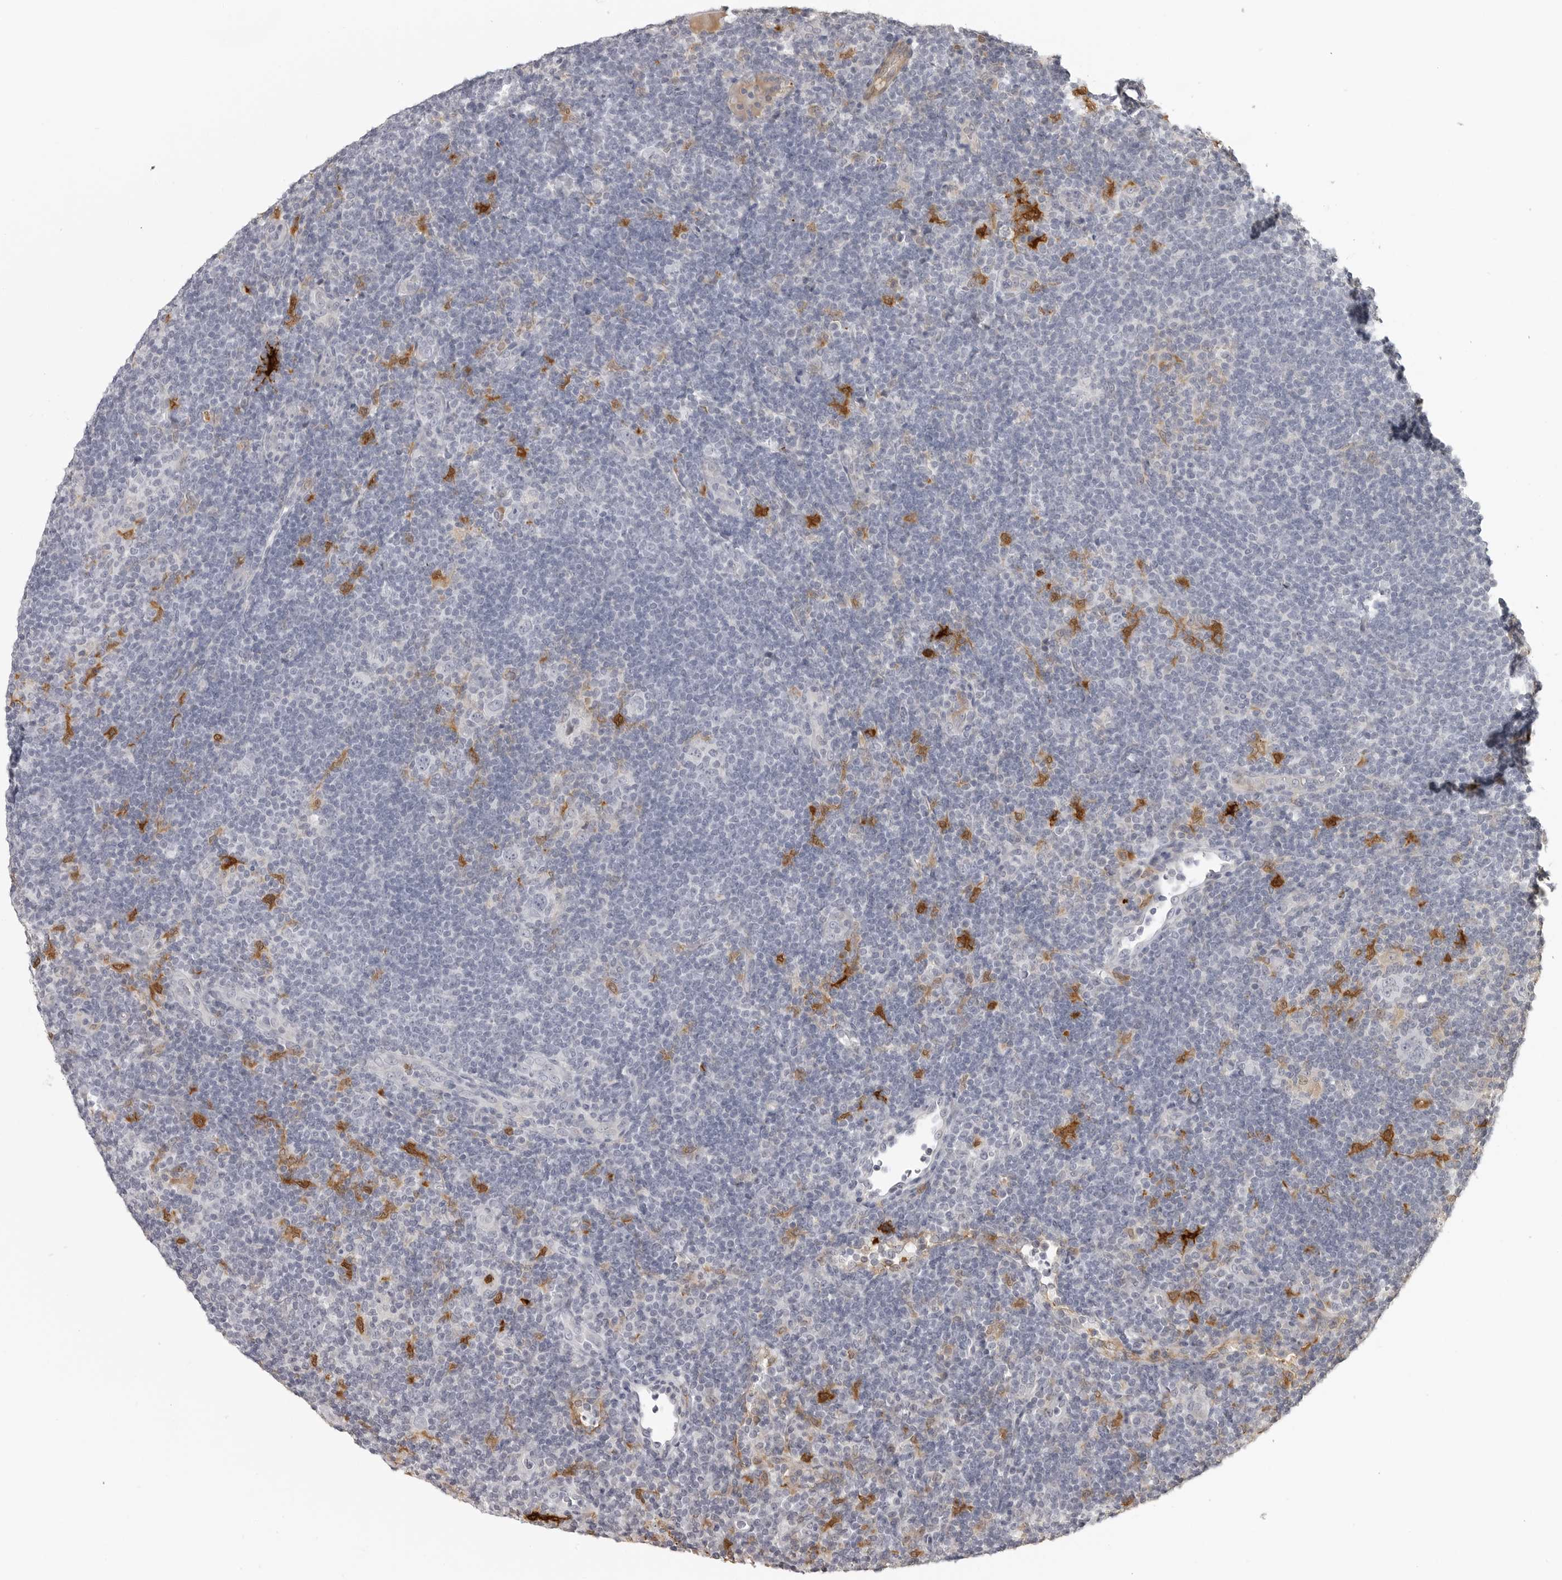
{"staining": {"intensity": "negative", "quantity": "none", "location": "none"}, "tissue": "lymphoma", "cell_type": "Tumor cells", "image_type": "cancer", "snomed": [{"axis": "morphology", "description": "Hodgkin's disease, NOS"}, {"axis": "topography", "description": "Lymph node"}], "caption": "A high-resolution micrograph shows immunohistochemistry (IHC) staining of Hodgkin's disease, which shows no significant expression in tumor cells.", "gene": "IDO1", "patient": {"sex": "female", "age": 57}}